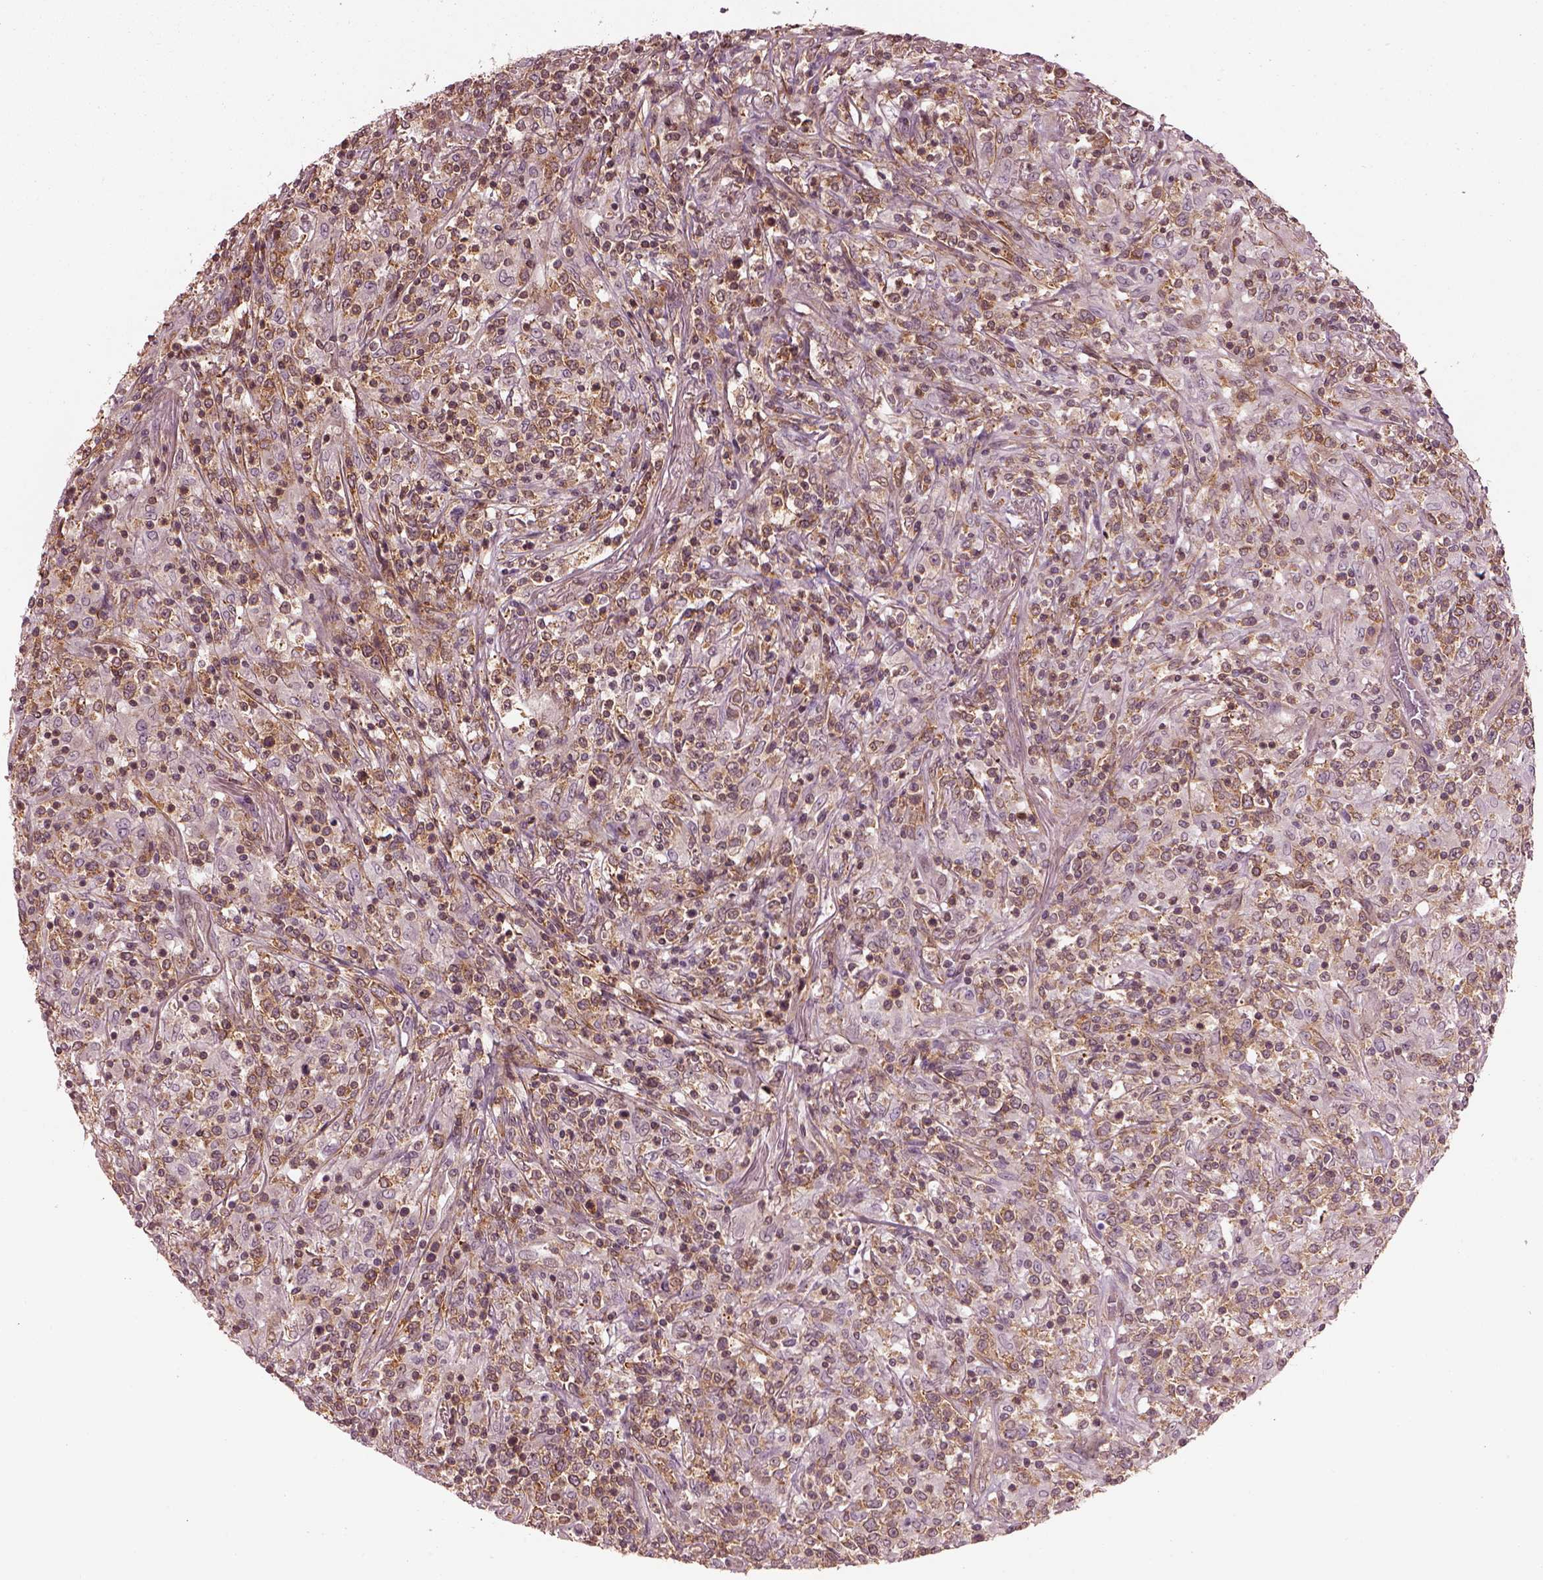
{"staining": {"intensity": "moderate", "quantity": "25%-75%", "location": "cytoplasmic/membranous"}, "tissue": "lymphoma", "cell_type": "Tumor cells", "image_type": "cancer", "snomed": [{"axis": "morphology", "description": "Malignant lymphoma, non-Hodgkin's type, High grade"}, {"axis": "topography", "description": "Lung"}], "caption": "Immunohistochemical staining of lymphoma reveals medium levels of moderate cytoplasmic/membranous positivity in approximately 25%-75% of tumor cells.", "gene": "LSM14A", "patient": {"sex": "male", "age": 79}}